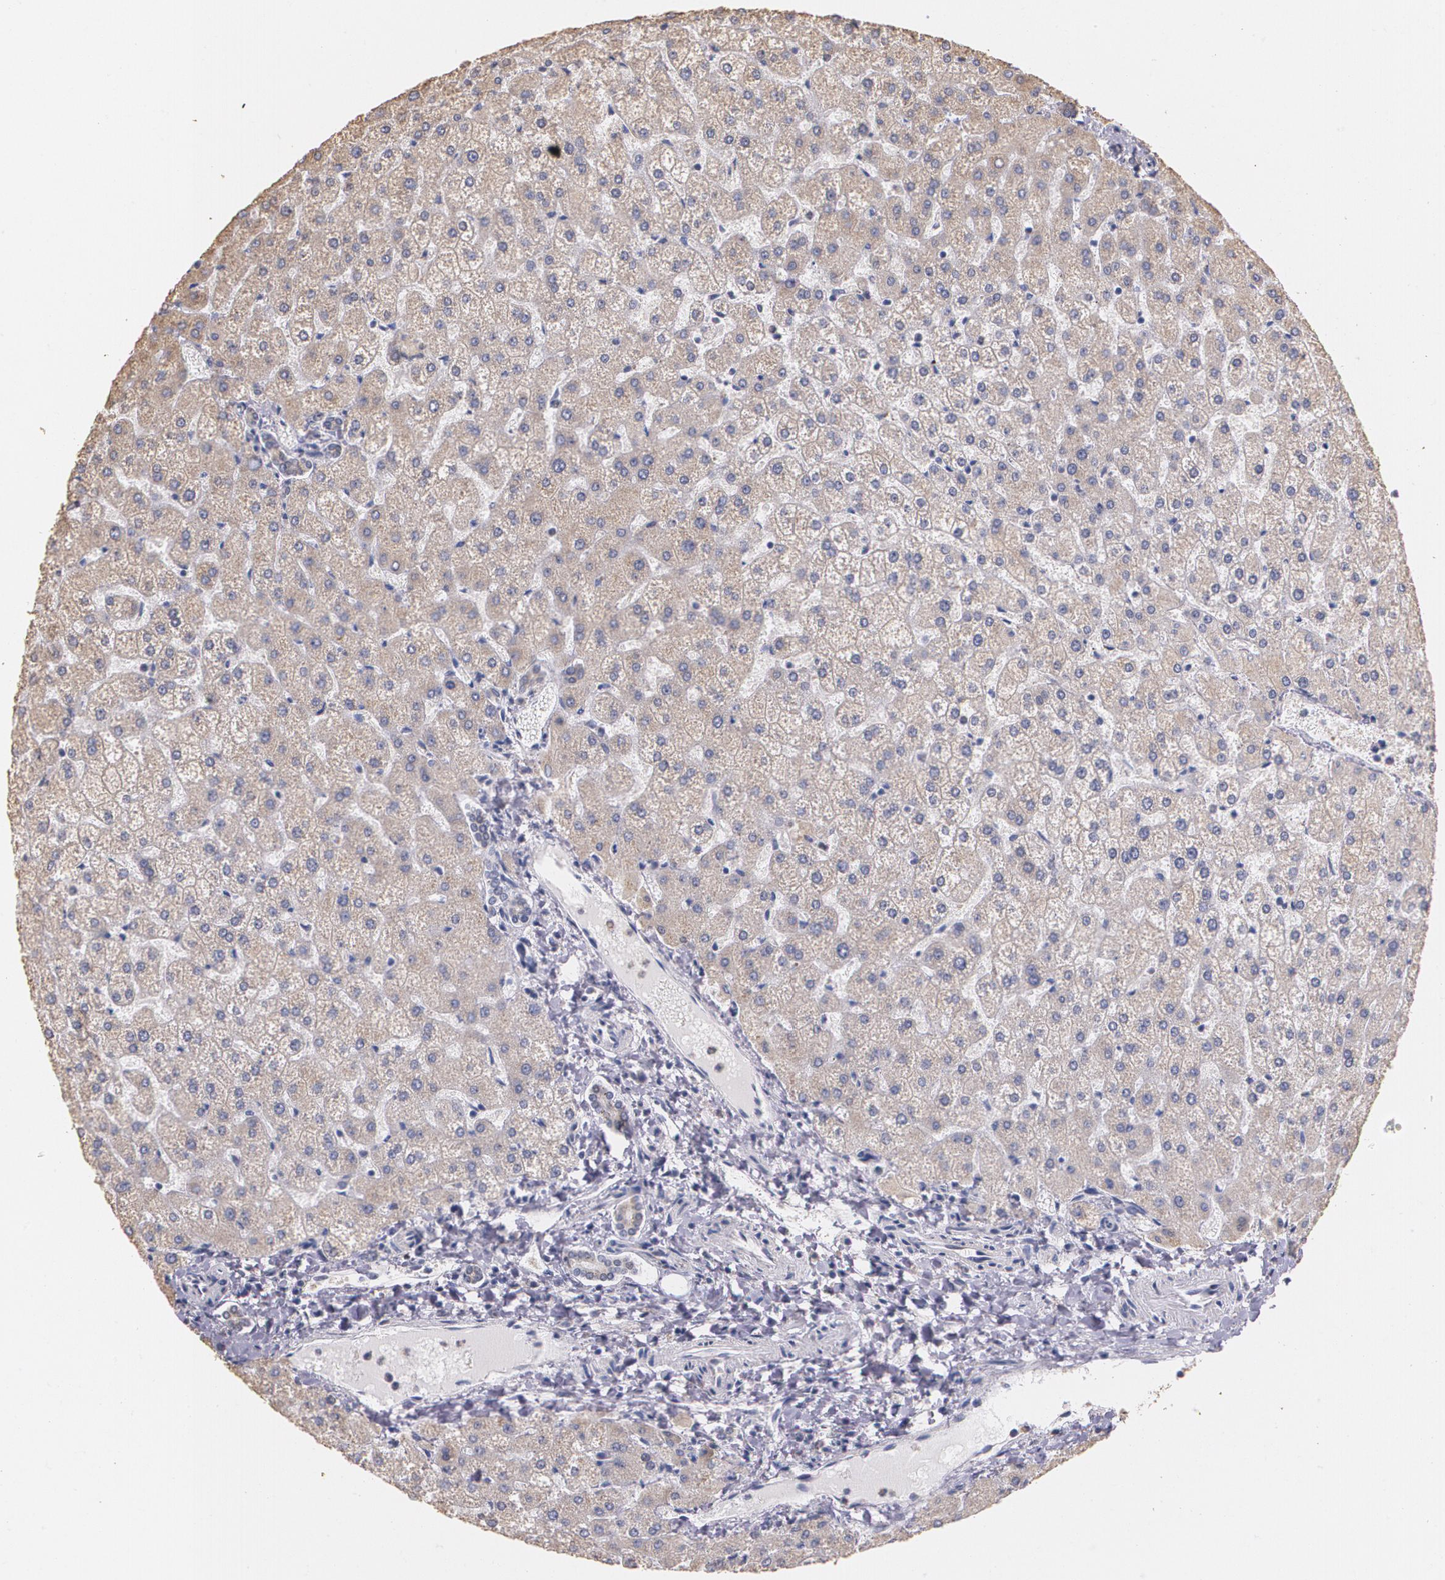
{"staining": {"intensity": "weak", "quantity": ">75%", "location": "cytoplasmic/membranous"}, "tissue": "liver", "cell_type": "Cholangiocytes", "image_type": "normal", "snomed": [{"axis": "morphology", "description": "Normal tissue, NOS"}, {"axis": "topography", "description": "Liver"}], "caption": "Cholangiocytes reveal weak cytoplasmic/membranous staining in approximately >75% of cells in normal liver.", "gene": "ATF3", "patient": {"sex": "female", "age": 32}}